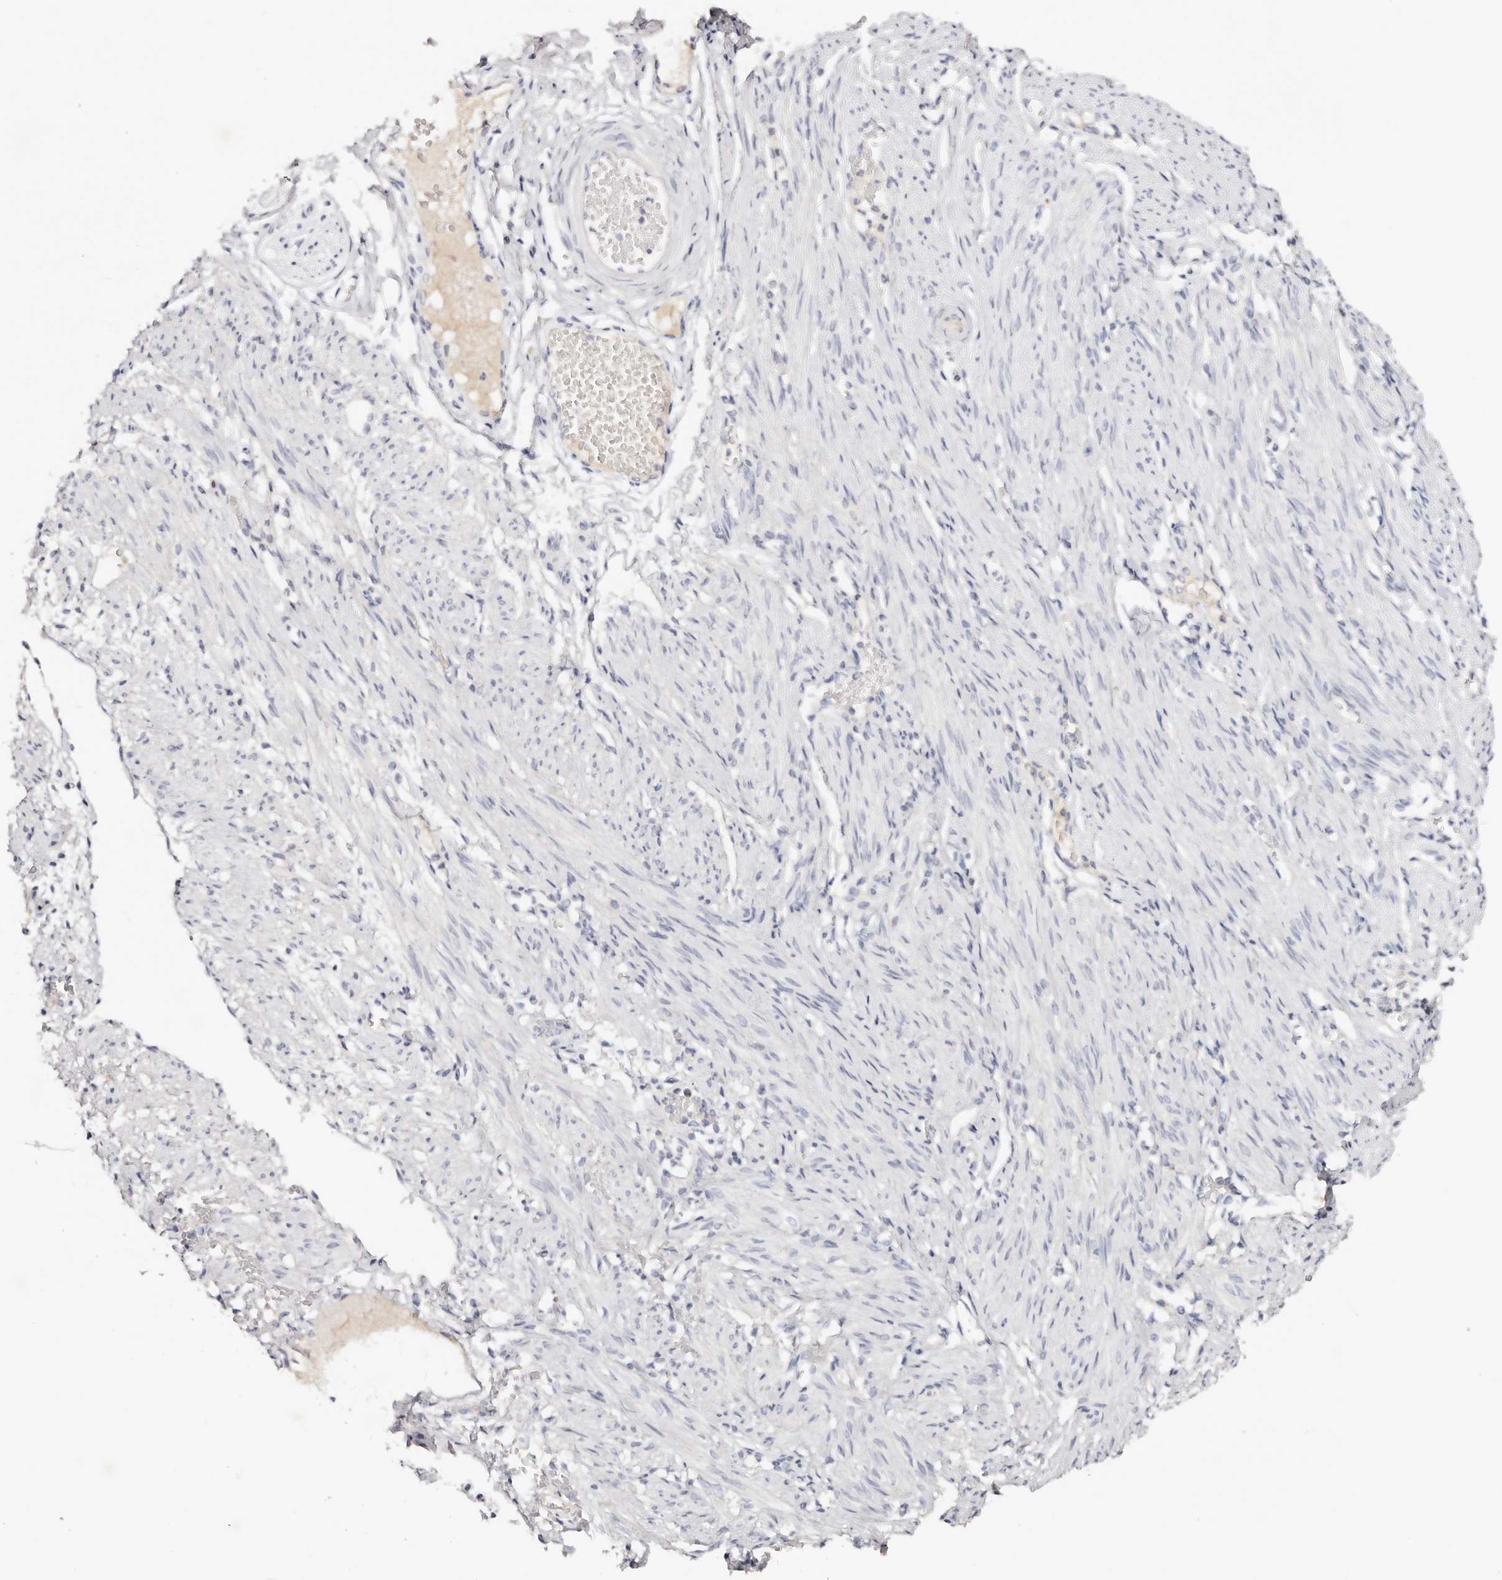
{"staining": {"intensity": "negative", "quantity": "none", "location": "none"}, "tissue": "adipose tissue", "cell_type": "Adipocytes", "image_type": "normal", "snomed": [{"axis": "morphology", "description": "Normal tissue, NOS"}, {"axis": "topography", "description": "Smooth muscle"}, {"axis": "topography", "description": "Peripheral nerve tissue"}], "caption": "The immunohistochemistry (IHC) micrograph has no significant positivity in adipocytes of adipose tissue. (DAB (3,3'-diaminobenzidine) immunohistochemistry (IHC) visualized using brightfield microscopy, high magnification).", "gene": "DNASE1", "patient": {"sex": "female", "age": 39}}